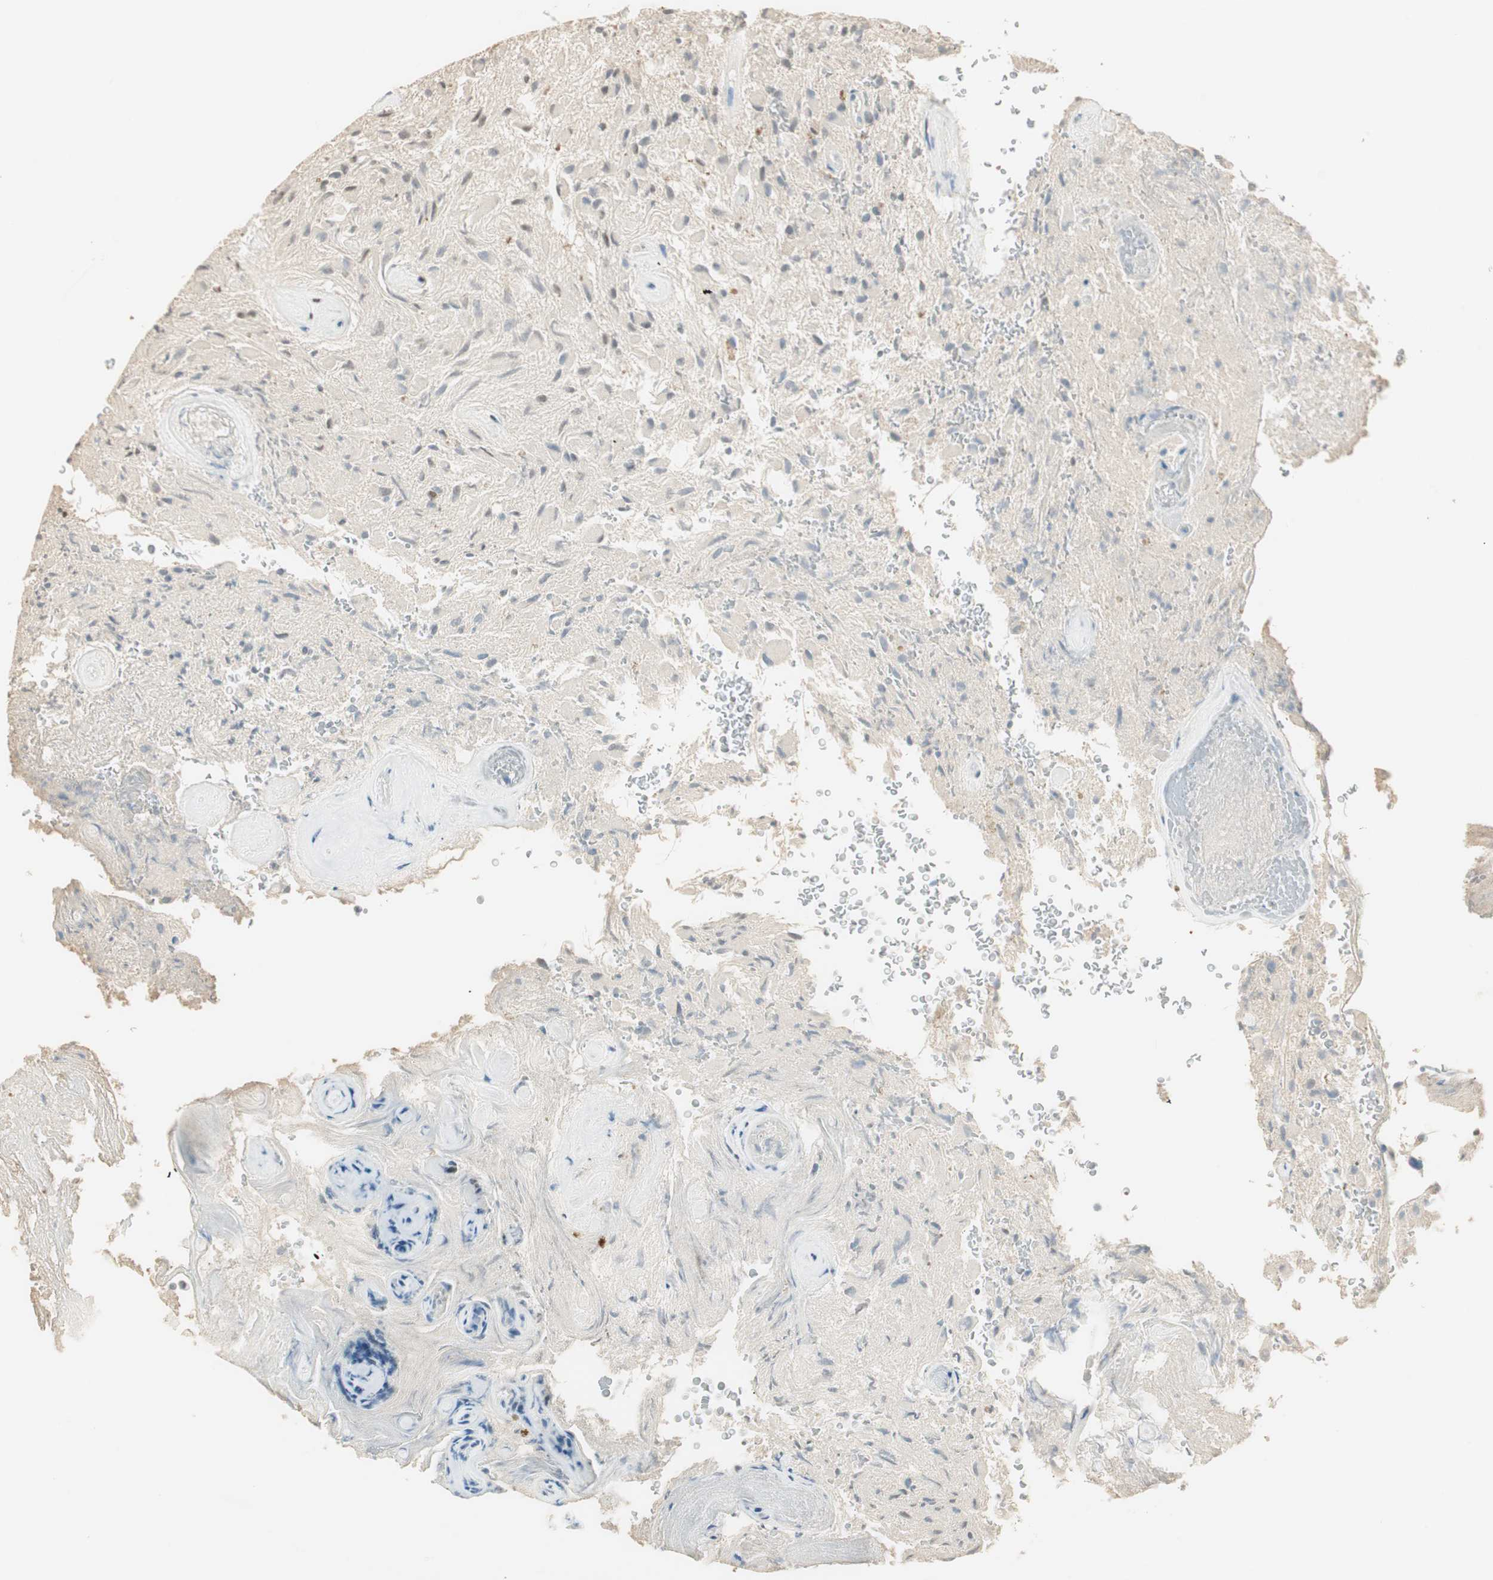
{"staining": {"intensity": "weak", "quantity": "<25%", "location": "nuclear"}, "tissue": "glioma", "cell_type": "Tumor cells", "image_type": "cancer", "snomed": [{"axis": "morphology", "description": "Glioma, malignant, High grade"}, {"axis": "topography", "description": "Brain"}], "caption": "A high-resolution histopathology image shows immunohistochemistry (IHC) staining of malignant high-grade glioma, which reveals no significant staining in tumor cells.", "gene": "RUNX2", "patient": {"sex": "male", "age": 71}}